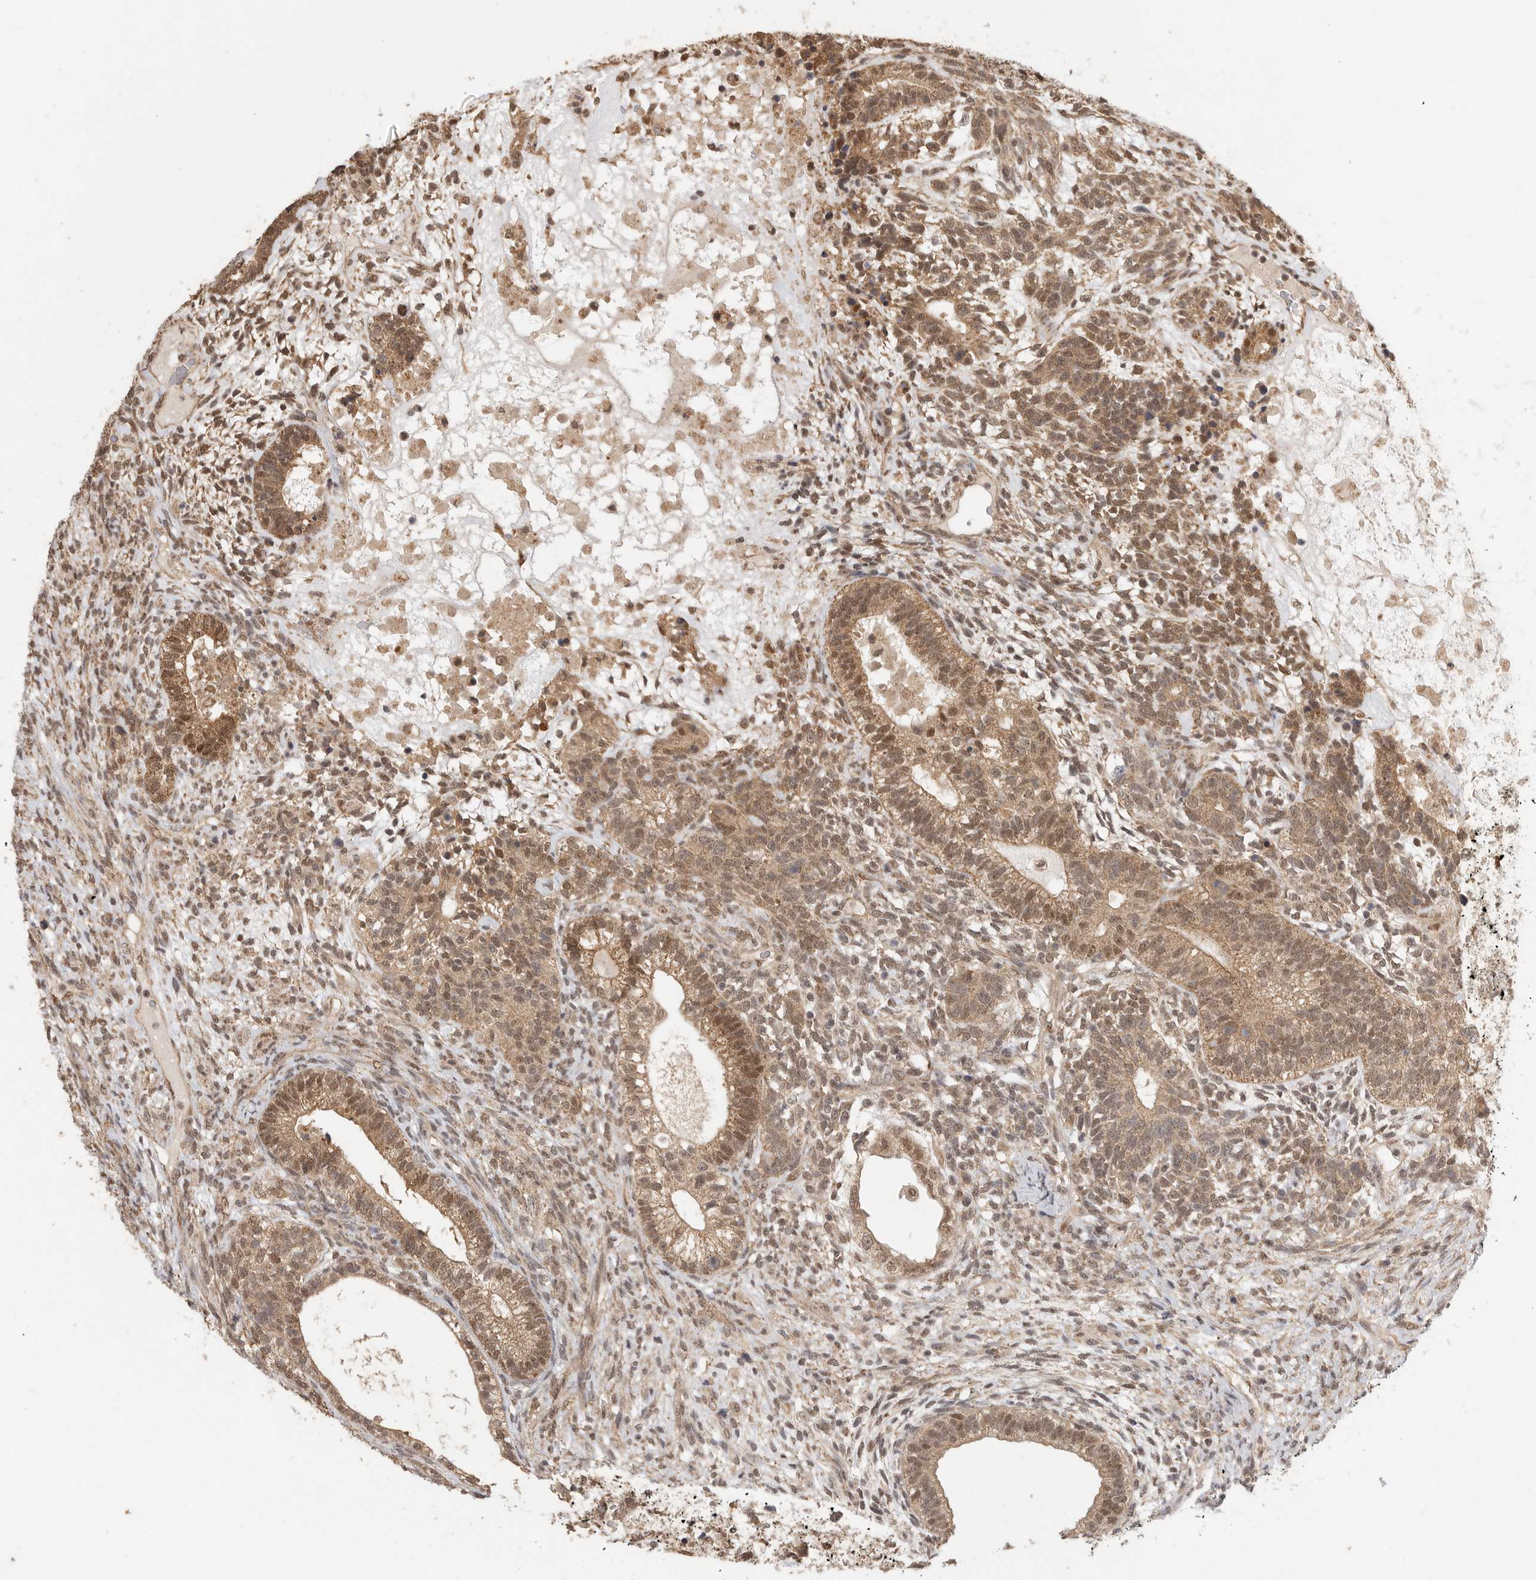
{"staining": {"intensity": "moderate", "quantity": ">75%", "location": "cytoplasmic/membranous,nuclear"}, "tissue": "testis cancer", "cell_type": "Tumor cells", "image_type": "cancer", "snomed": [{"axis": "morphology", "description": "Seminoma, NOS"}, {"axis": "morphology", "description": "Carcinoma, Embryonal, NOS"}, {"axis": "topography", "description": "Testis"}], "caption": "Protein expression analysis of testis cancer demonstrates moderate cytoplasmic/membranous and nuclear positivity in approximately >75% of tumor cells.", "gene": "DFFA", "patient": {"sex": "male", "age": 28}}